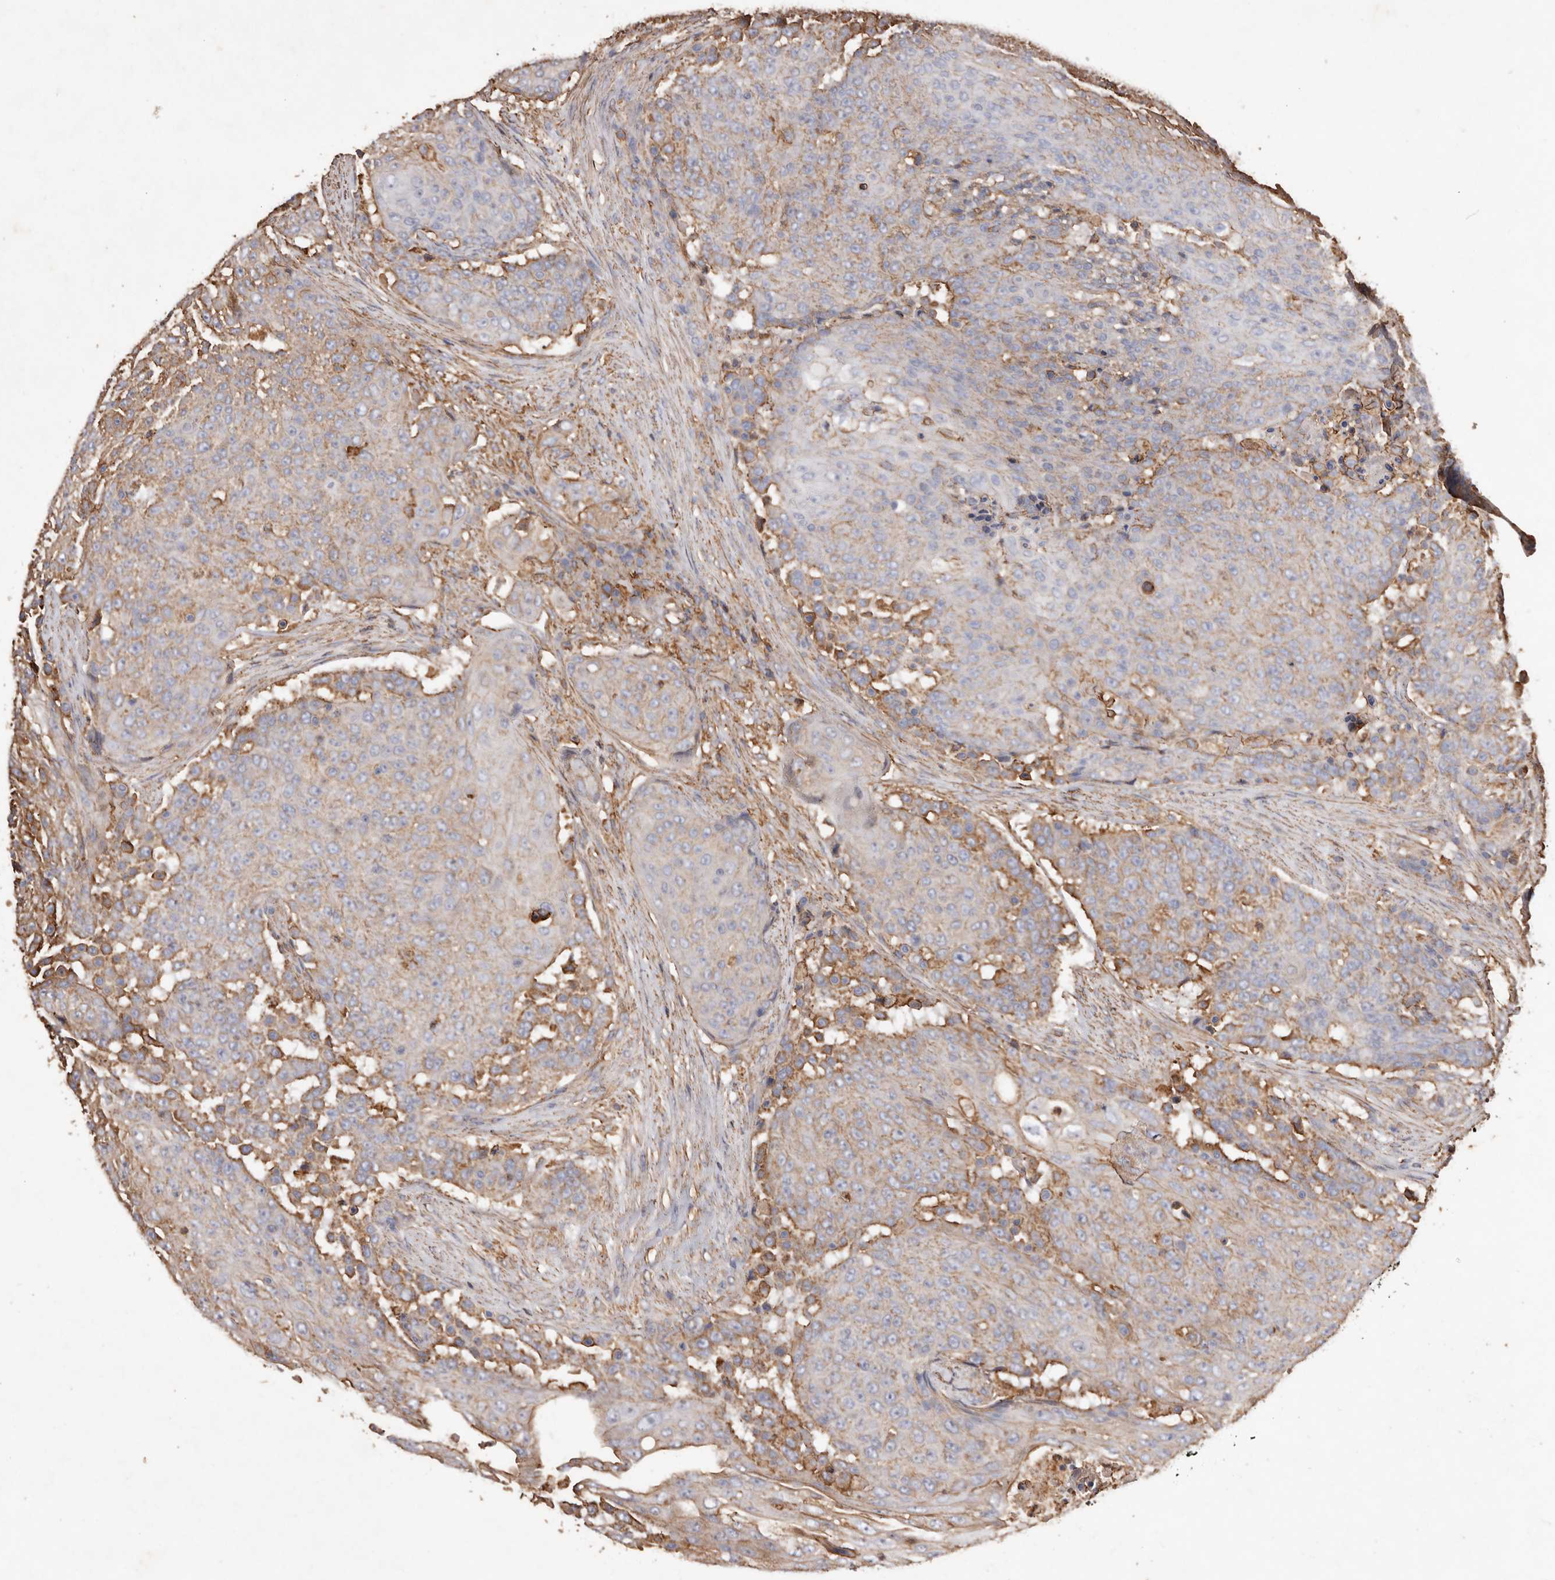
{"staining": {"intensity": "moderate", "quantity": "<25%", "location": "cytoplasmic/membranous"}, "tissue": "urothelial cancer", "cell_type": "Tumor cells", "image_type": "cancer", "snomed": [{"axis": "morphology", "description": "Urothelial carcinoma, High grade"}, {"axis": "topography", "description": "Urinary bladder"}], "caption": "High-grade urothelial carcinoma stained with IHC exhibits moderate cytoplasmic/membranous staining in about <25% of tumor cells. (Stains: DAB (3,3'-diaminobenzidine) in brown, nuclei in blue, Microscopy: brightfield microscopy at high magnification).", "gene": "COQ8B", "patient": {"sex": "female", "age": 63}}